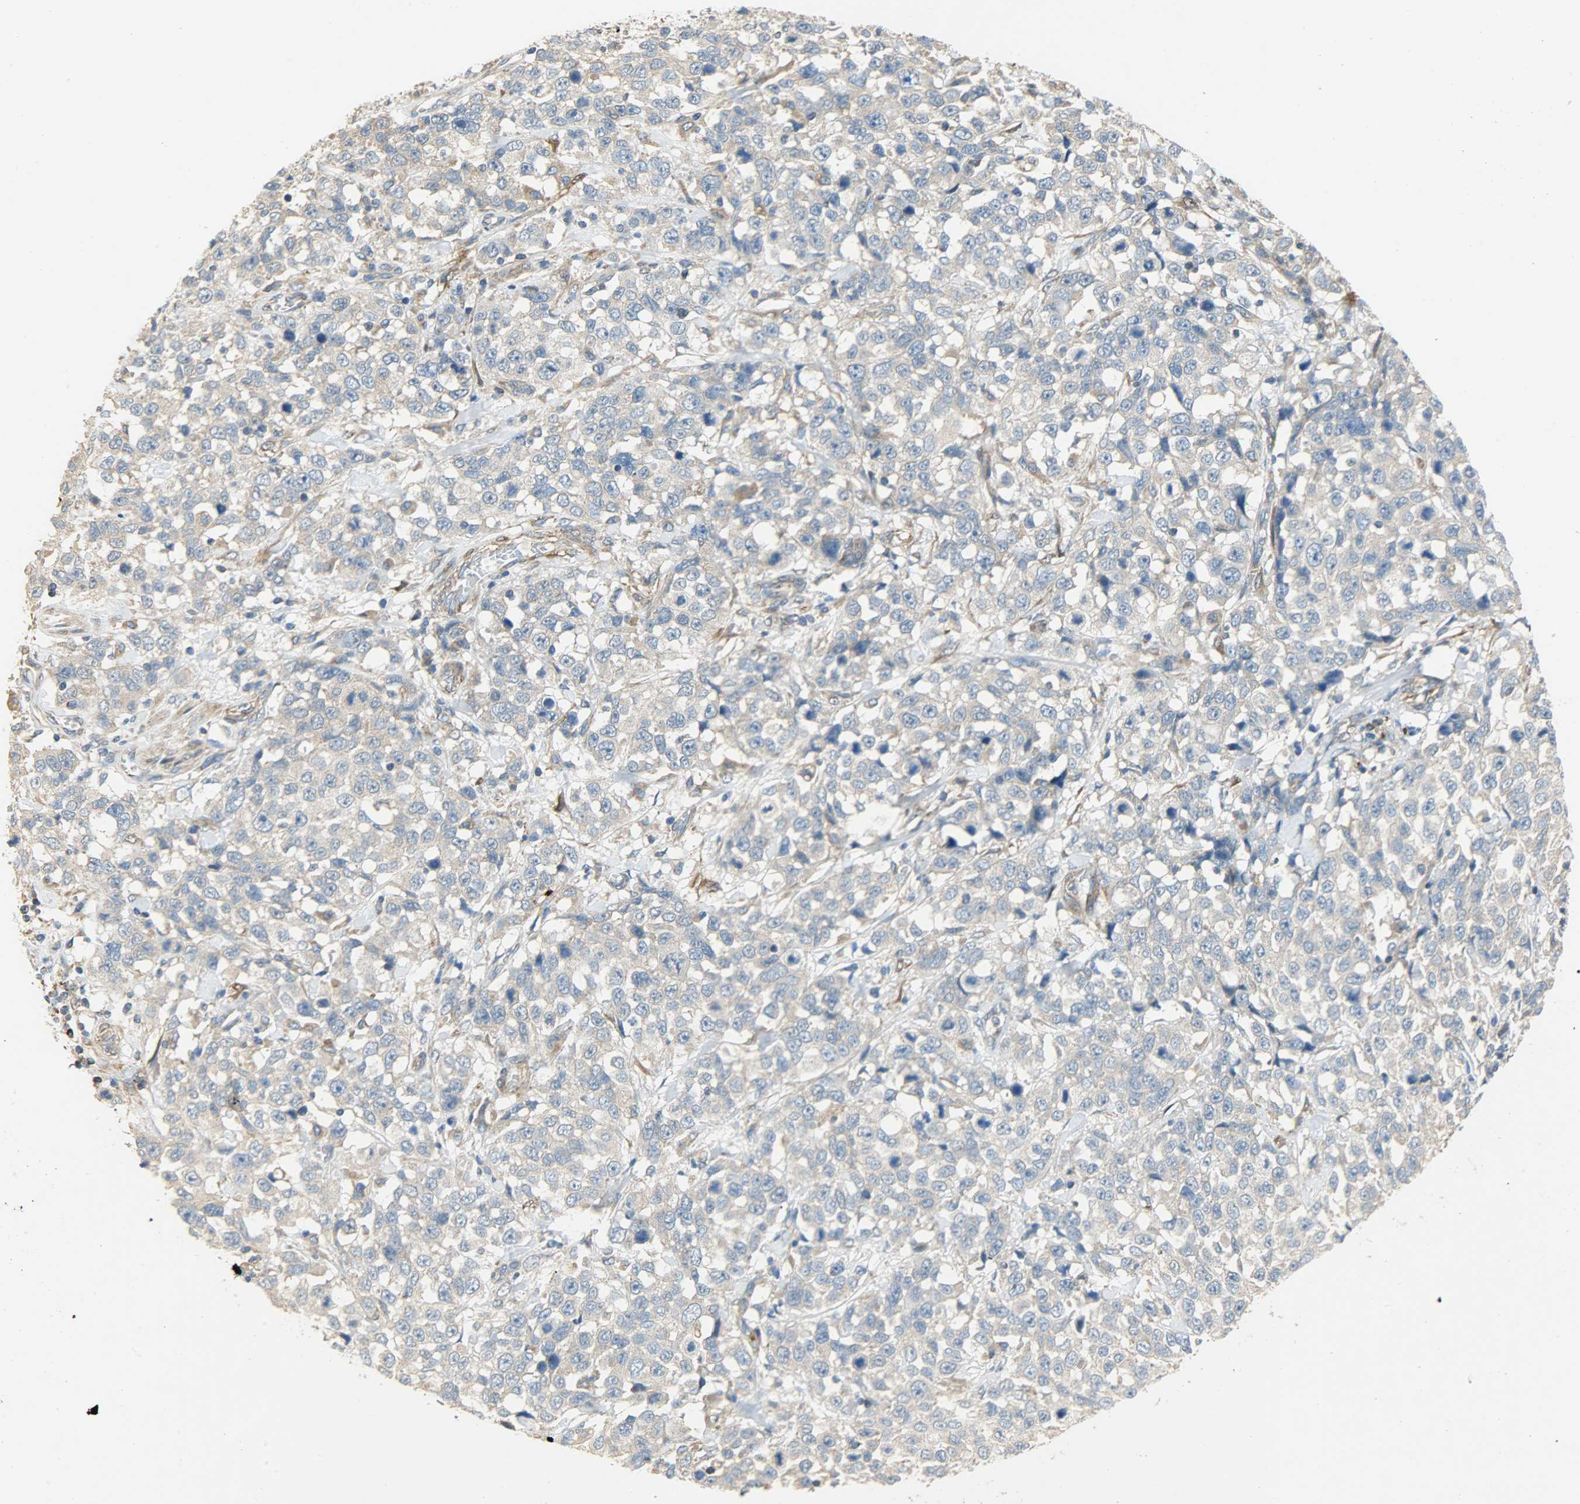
{"staining": {"intensity": "weak", "quantity": ">75%", "location": "cytoplasmic/membranous"}, "tissue": "stomach cancer", "cell_type": "Tumor cells", "image_type": "cancer", "snomed": [{"axis": "morphology", "description": "Normal tissue, NOS"}, {"axis": "morphology", "description": "Adenocarcinoma, NOS"}, {"axis": "topography", "description": "Stomach"}], "caption": "Tumor cells exhibit low levels of weak cytoplasmic/membranous positivity in approximately >75% of cells in stomach cancer (adenocarcinoma).", "gene": "C1orf198", "patient": {"sex": "male", "age": 48}}